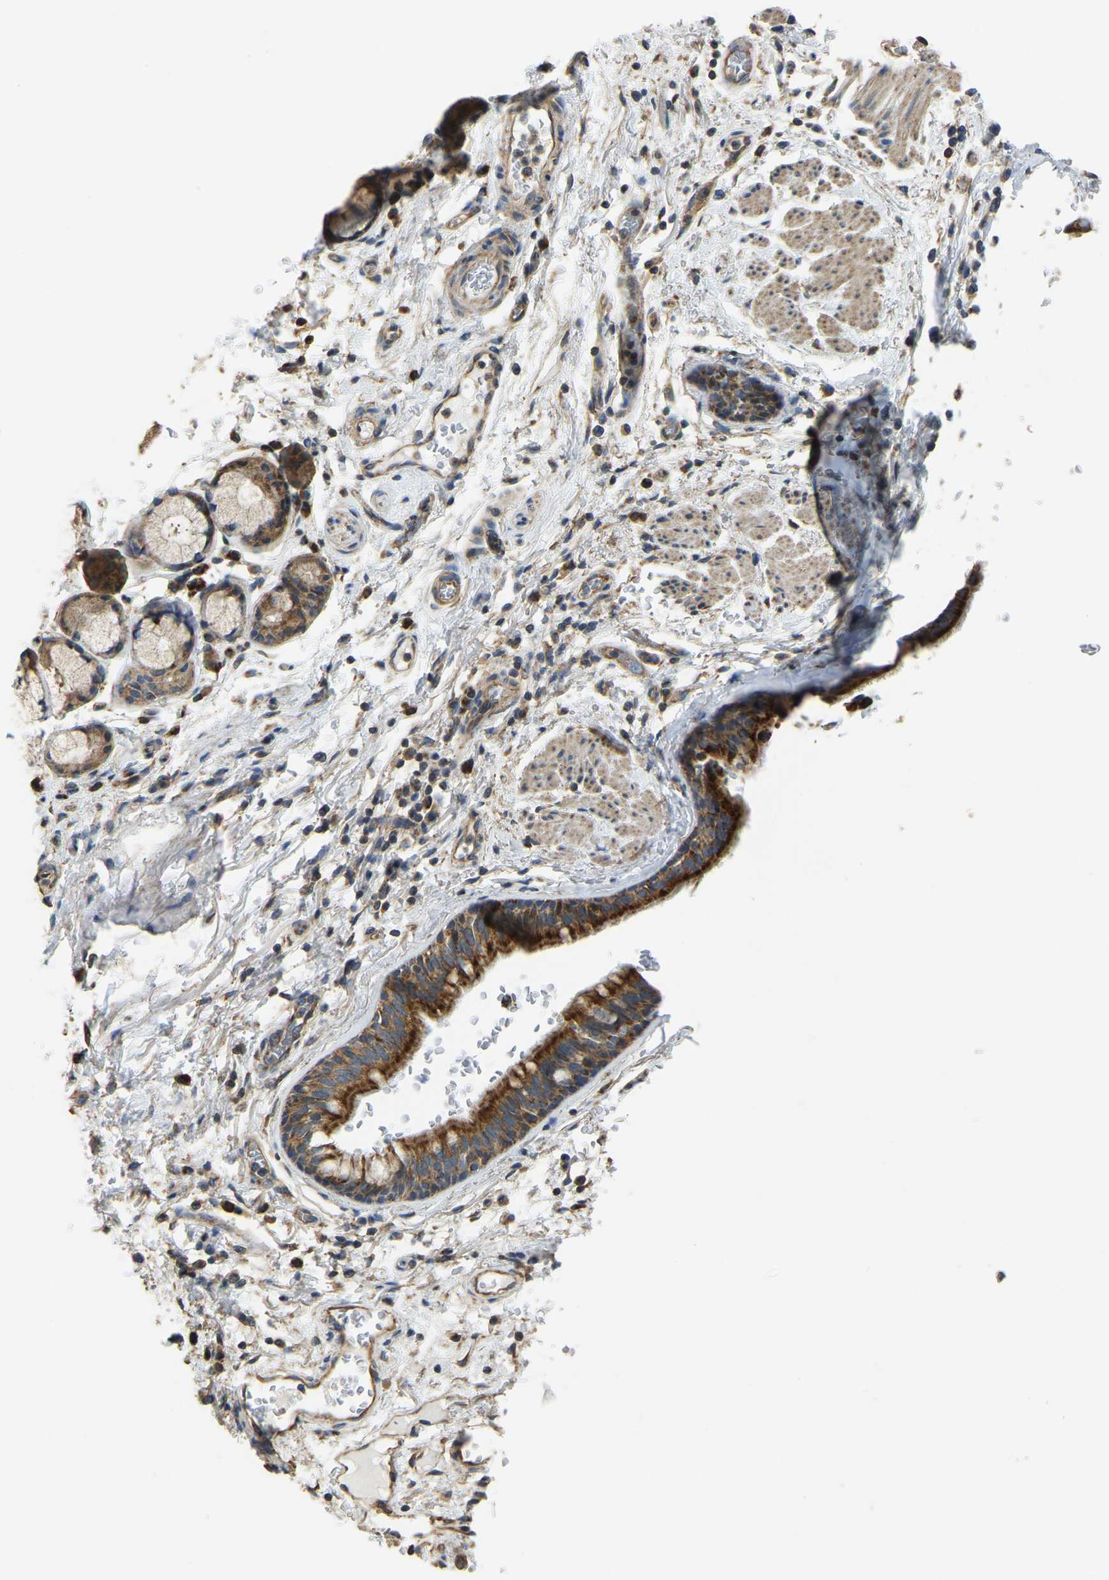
{"staining": {"intensity": "strong", "quantity": ">75%", "location": "cytoplasmic/membranous"}, "tissue": "bronchus", "cell_type": "Respiratory epithelial cells", "image_type": "normal", "snomed": [{"axis": "morphology", "description": "Normal tissue, NOS"}, {"axis": "topography", "description": "Cartilage tissue"}], "caption": "The histopathology image shows a brown stain indicating the presence of a protein in the cytoplasmic/membranous of respiratory epithelial cells in bronchus.", "gene": "PSMD7", "patient": {"sex": "female", "age": 63}}